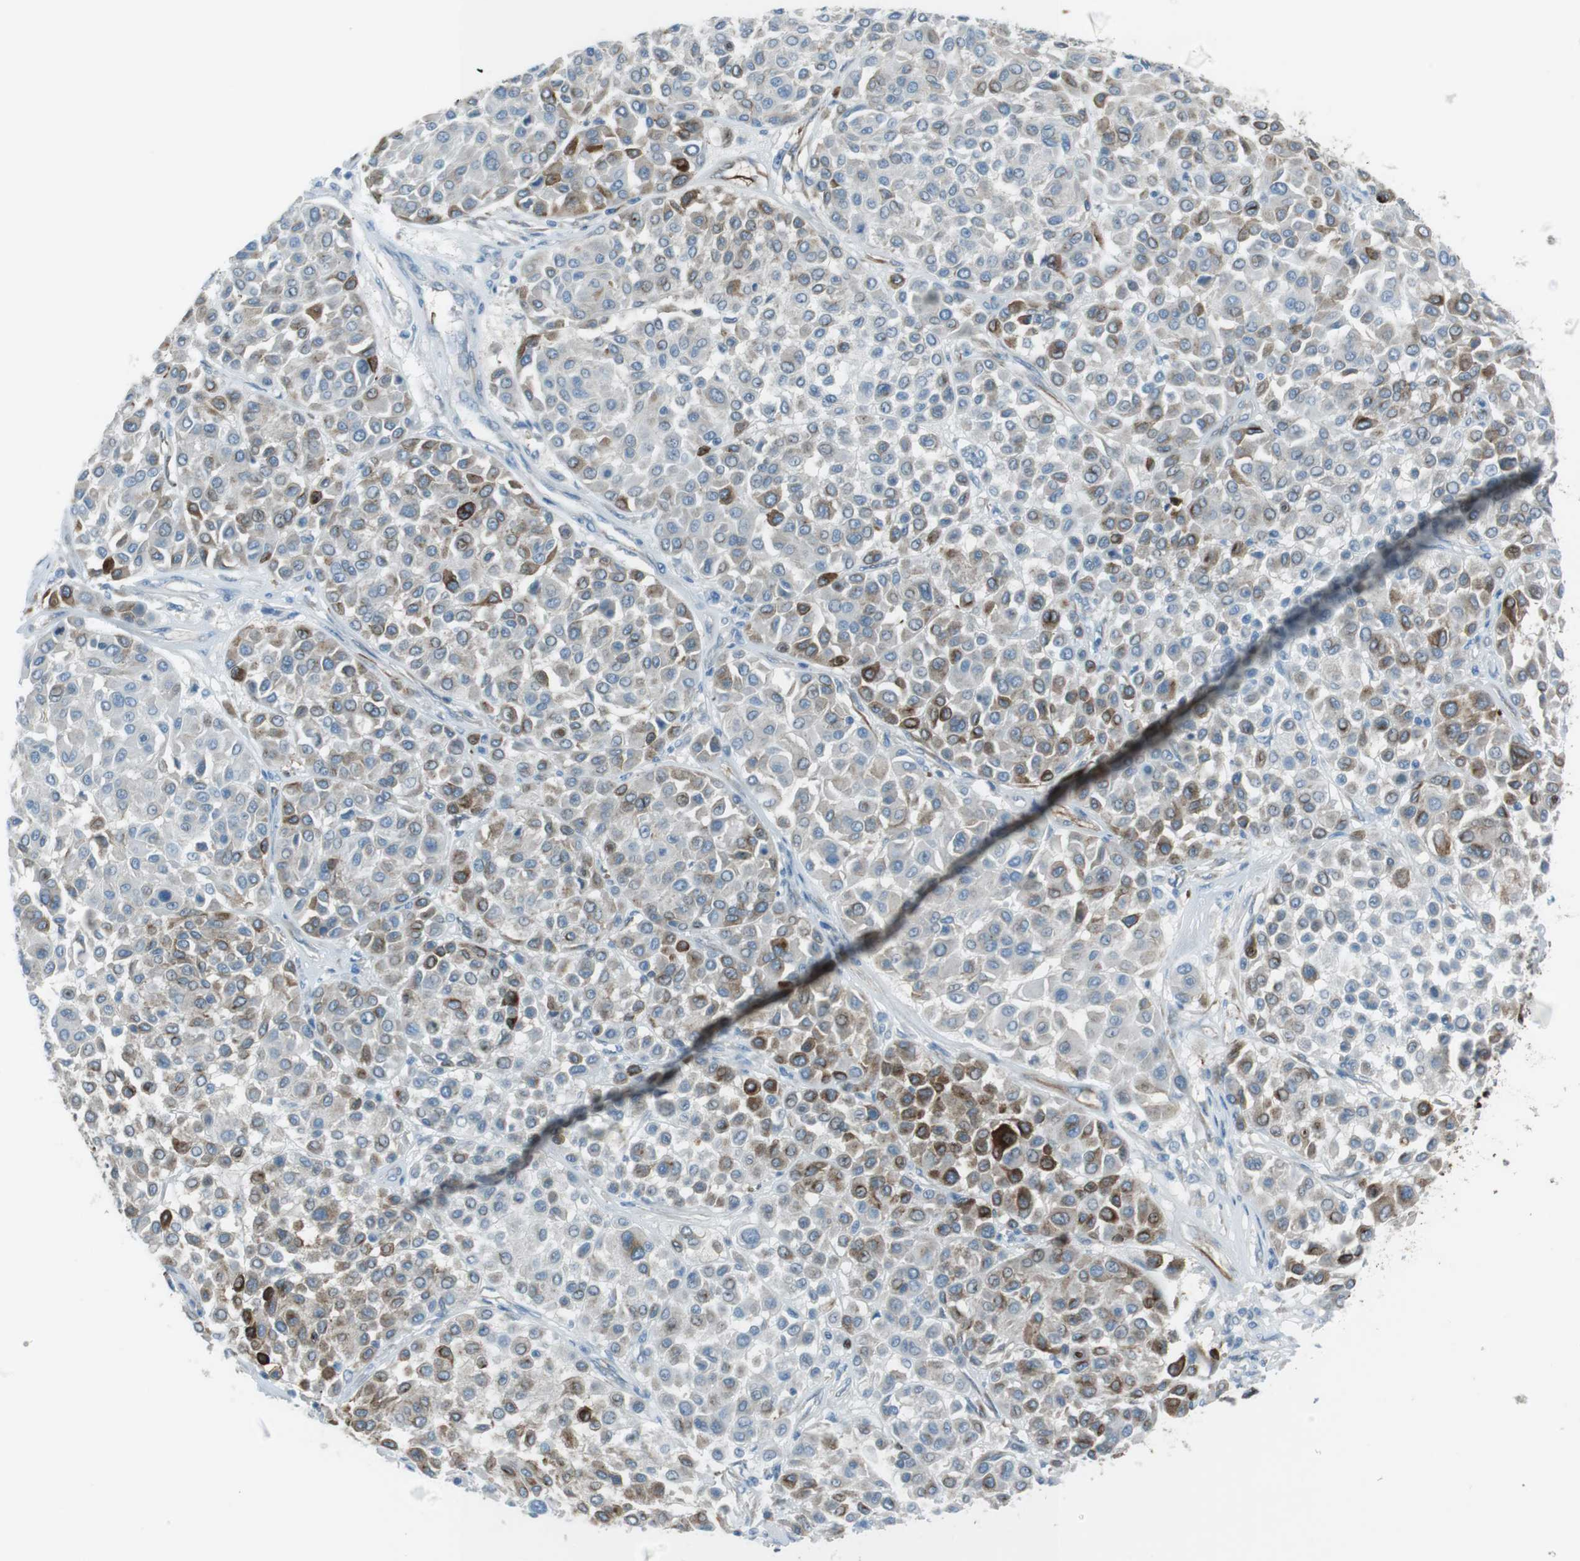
{"staining": {"intensity": "strong", "quantity": "25%-75%", "location": "cytoplasmic/membranous"}, "tissue": "melanoma", "cell_type": "Tumor cells", "image_type": "cancer", "snomed": [{"axis": "morphology", "description": "Malignant melanoma, Metastatic site"}, {"axis": "topography", "description": "Soft tissue"}], "caption": "Malignant melanoma (metastatic site) stained with a protein marker reveals strong staining in tumor cells.", "gene": "TUBB2A", "patient": {"sex": "male", "age": 41}}